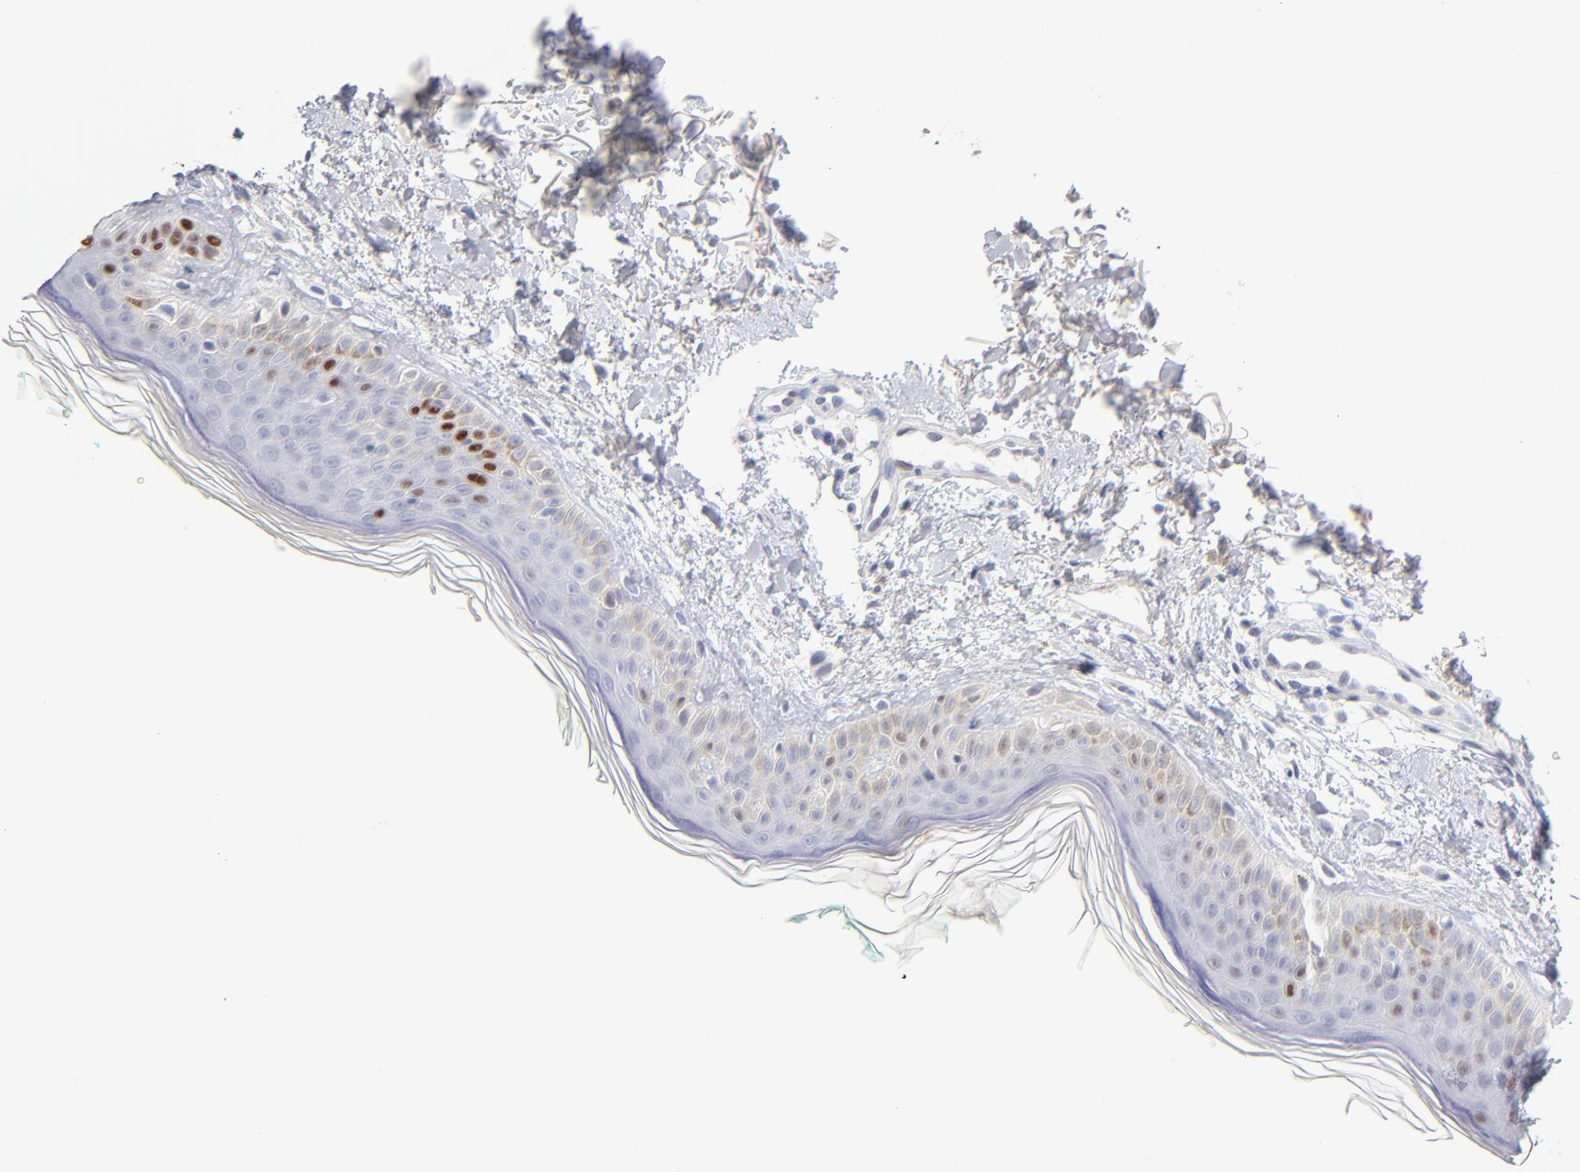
{"staining": {"intensity": "negative", "quantity": "none", "location": "none"}, "tissue": "skin", "cell_type": "Fibroblasts", "image_type": "normal", "snomed": [{"axis": "morphology", "description": "Normal tissue, NOS"}, {"axis": "topography", "description": "Skin"}], "caption": "This photomicrograph is of benign skin stained with immunohistochemistry (IHC) to label a protein in brown with the nuclei are counter-stained blue. There is no expression in fibroblasts.", "gene": "PARP1", "patient": {"sex": "male", "age": 71}}